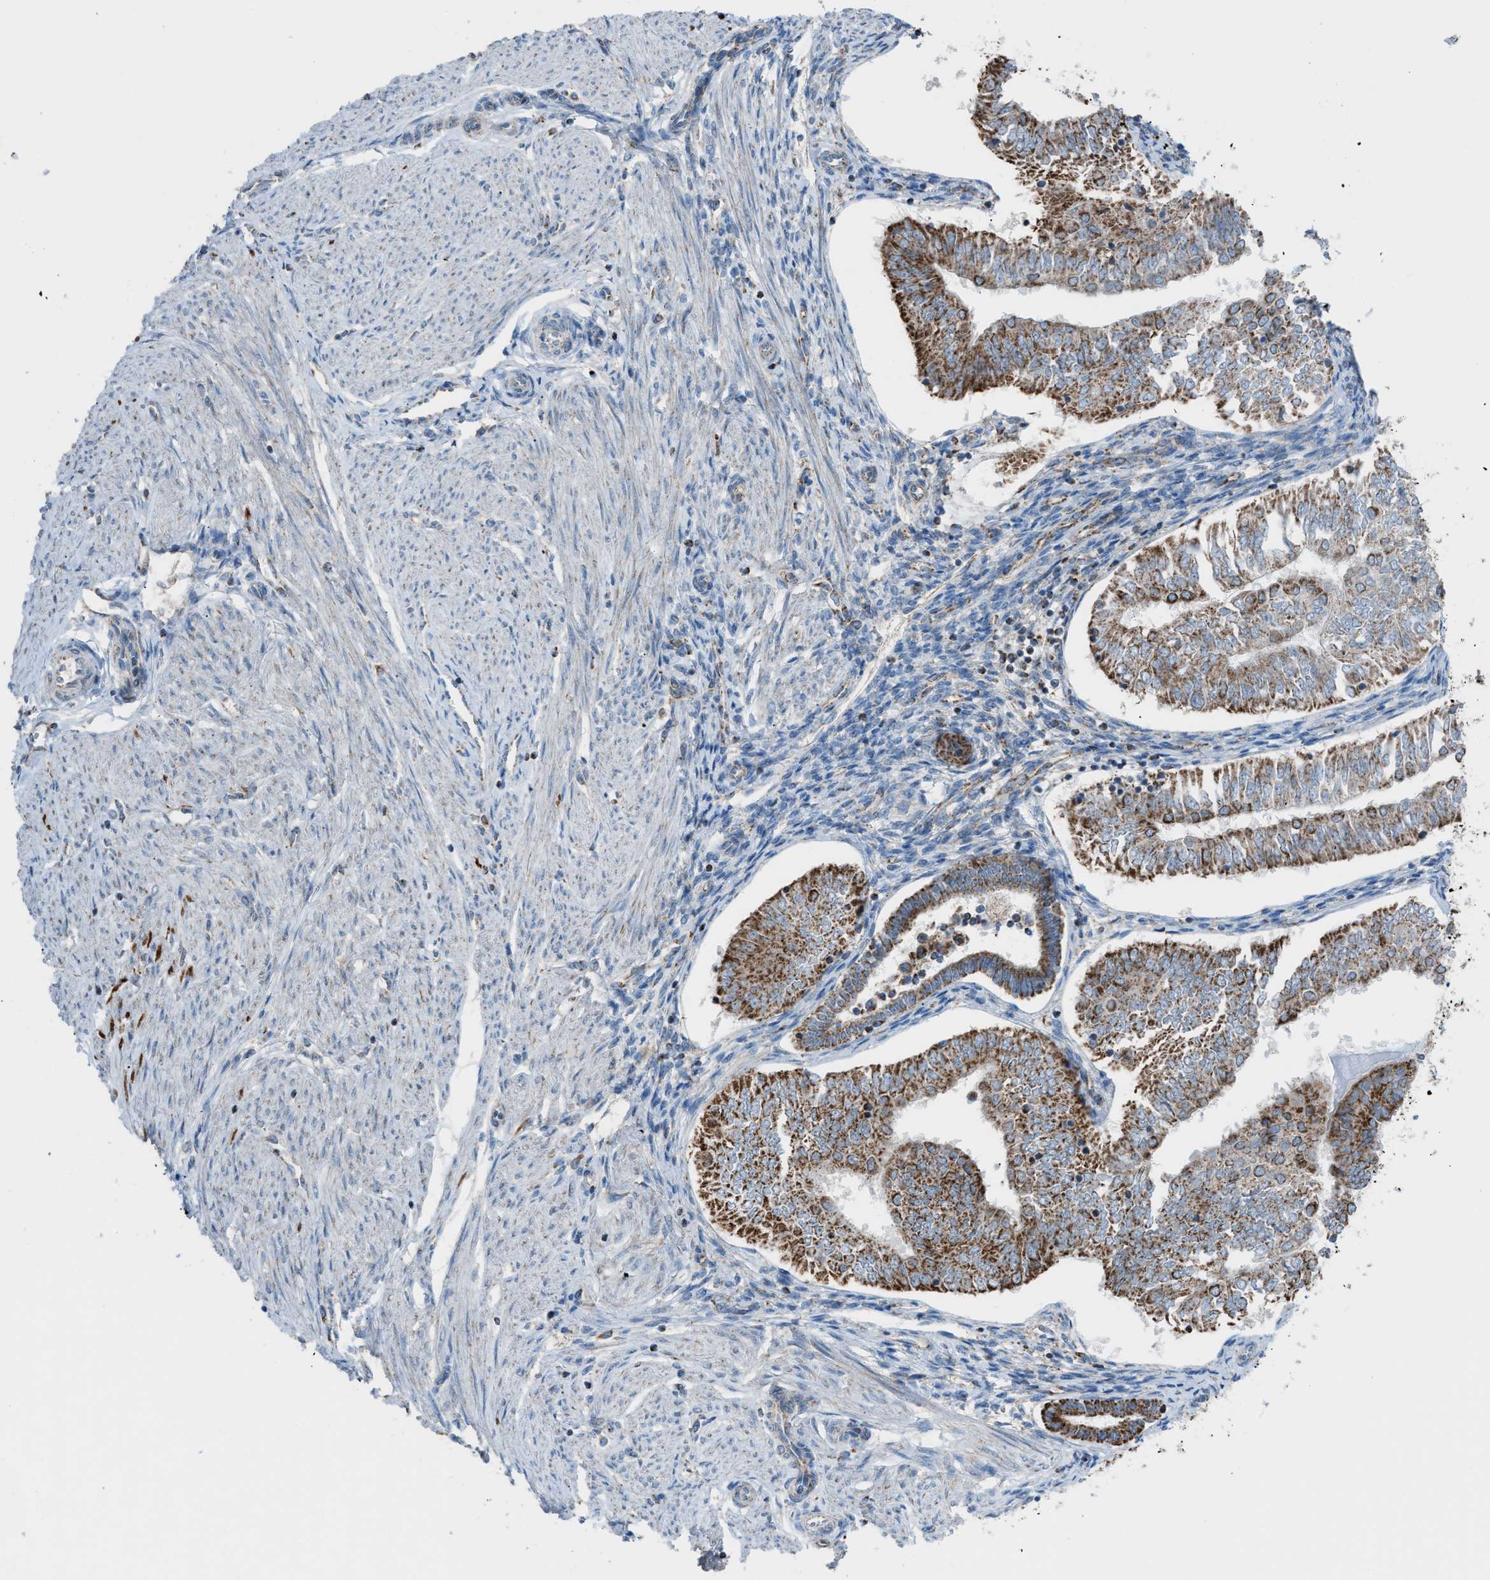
{"staining": {"intensity": "strong", "quantity": "25%-75%", "location": "cytoplasmic/membranous"}, "tissue": "endometrial cancer", "cell_type": "Tumor cells", "image_type": "cancer", "snomed": [{"axis": "morphology", "description": "Adenocarcinoma, NOS"}, {"axis": "topography", "description": "Endometrium"}], "caption": "Immunohistochemistry micrograph of neoplastic tissue: adenocarcinoma (endometrial) stained using immunohistochemistry (IHC) displays high levels of strong protein expression localized specifically in the cytoplasmic/membranous of tumor cells, appearing as a cytoplasmic/membranous brown color.", "gene": "SRM", "patient": {"sex": "female", "age": 53}}